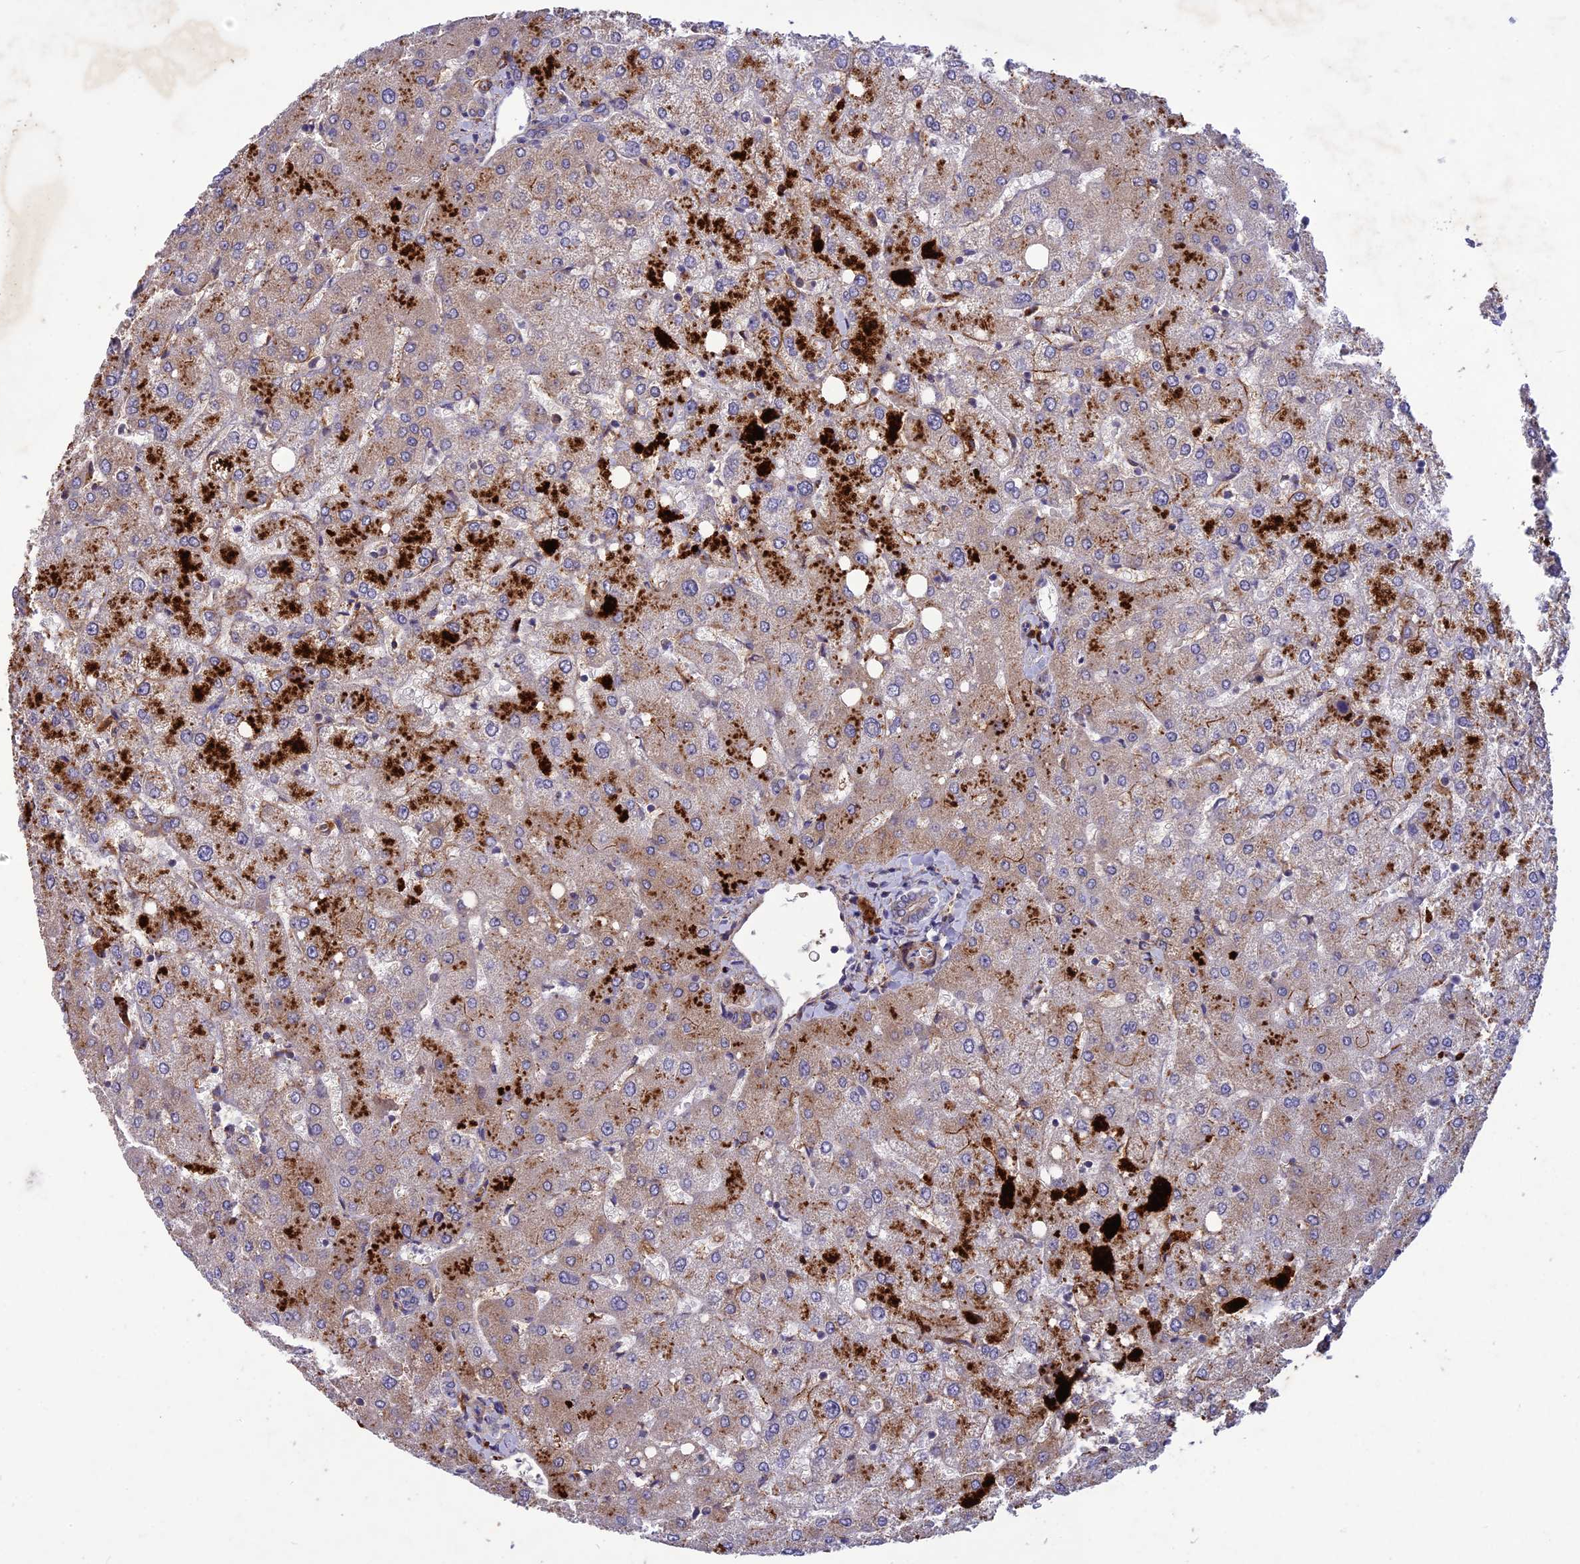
{"staining": {"intensity": "negative", "quantity": "none", "location": "none"}, "tissue": "liver", "cell_type": "Cholangiocytes", "image_type": "normal", "snomed": [{"axis": "morphology", "description": "Normal tissue, NOS"}, {"axis": "topography", "description": "Liver"}], "caption": "Immunohistochemistry (IHC) of benign human liver exhibits no positivity in cholangiocytes. (Brightfield microscopy of DAB immunohistochemistry at high magnification).", "gene": "ADO", "patient": {"sex": "female", "age": 54}}